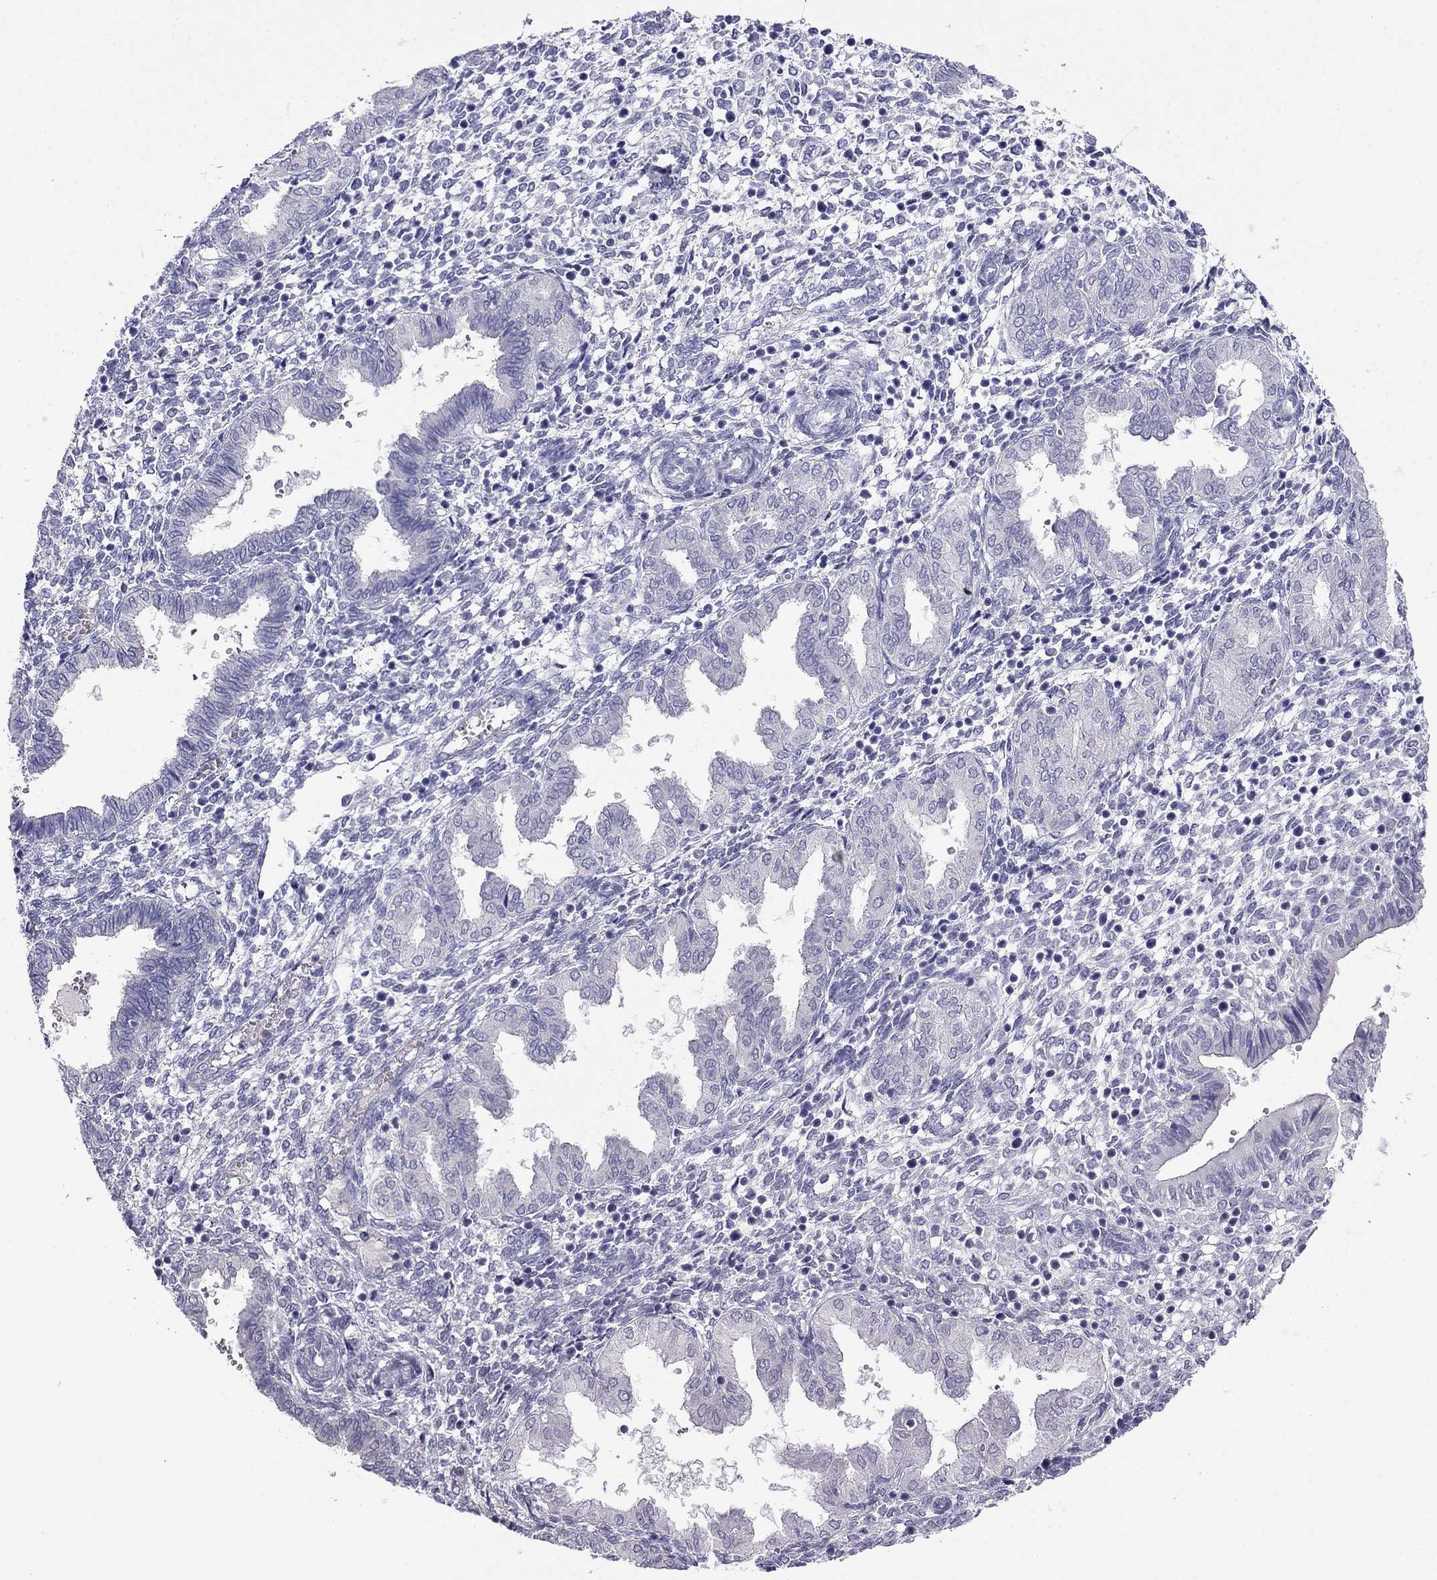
{"staining": {"intensity": "negative", "quantity": "none", "location": "none"}, "tissue": "endometrium", "cell_type": "Cells in endometrial stroma", "image_type": "normal", "snomed": [{"axis": "morphology", "description": "Normal tissue, NOS"}, {"axis": "topography", "description": "Endometrium"}], "caption": "Cells in endometrial stroma are negative for protein expression in unremarkable human endometrium.", "gene": "MYO15A", "patient": {"sex": "female", "age": 43}}